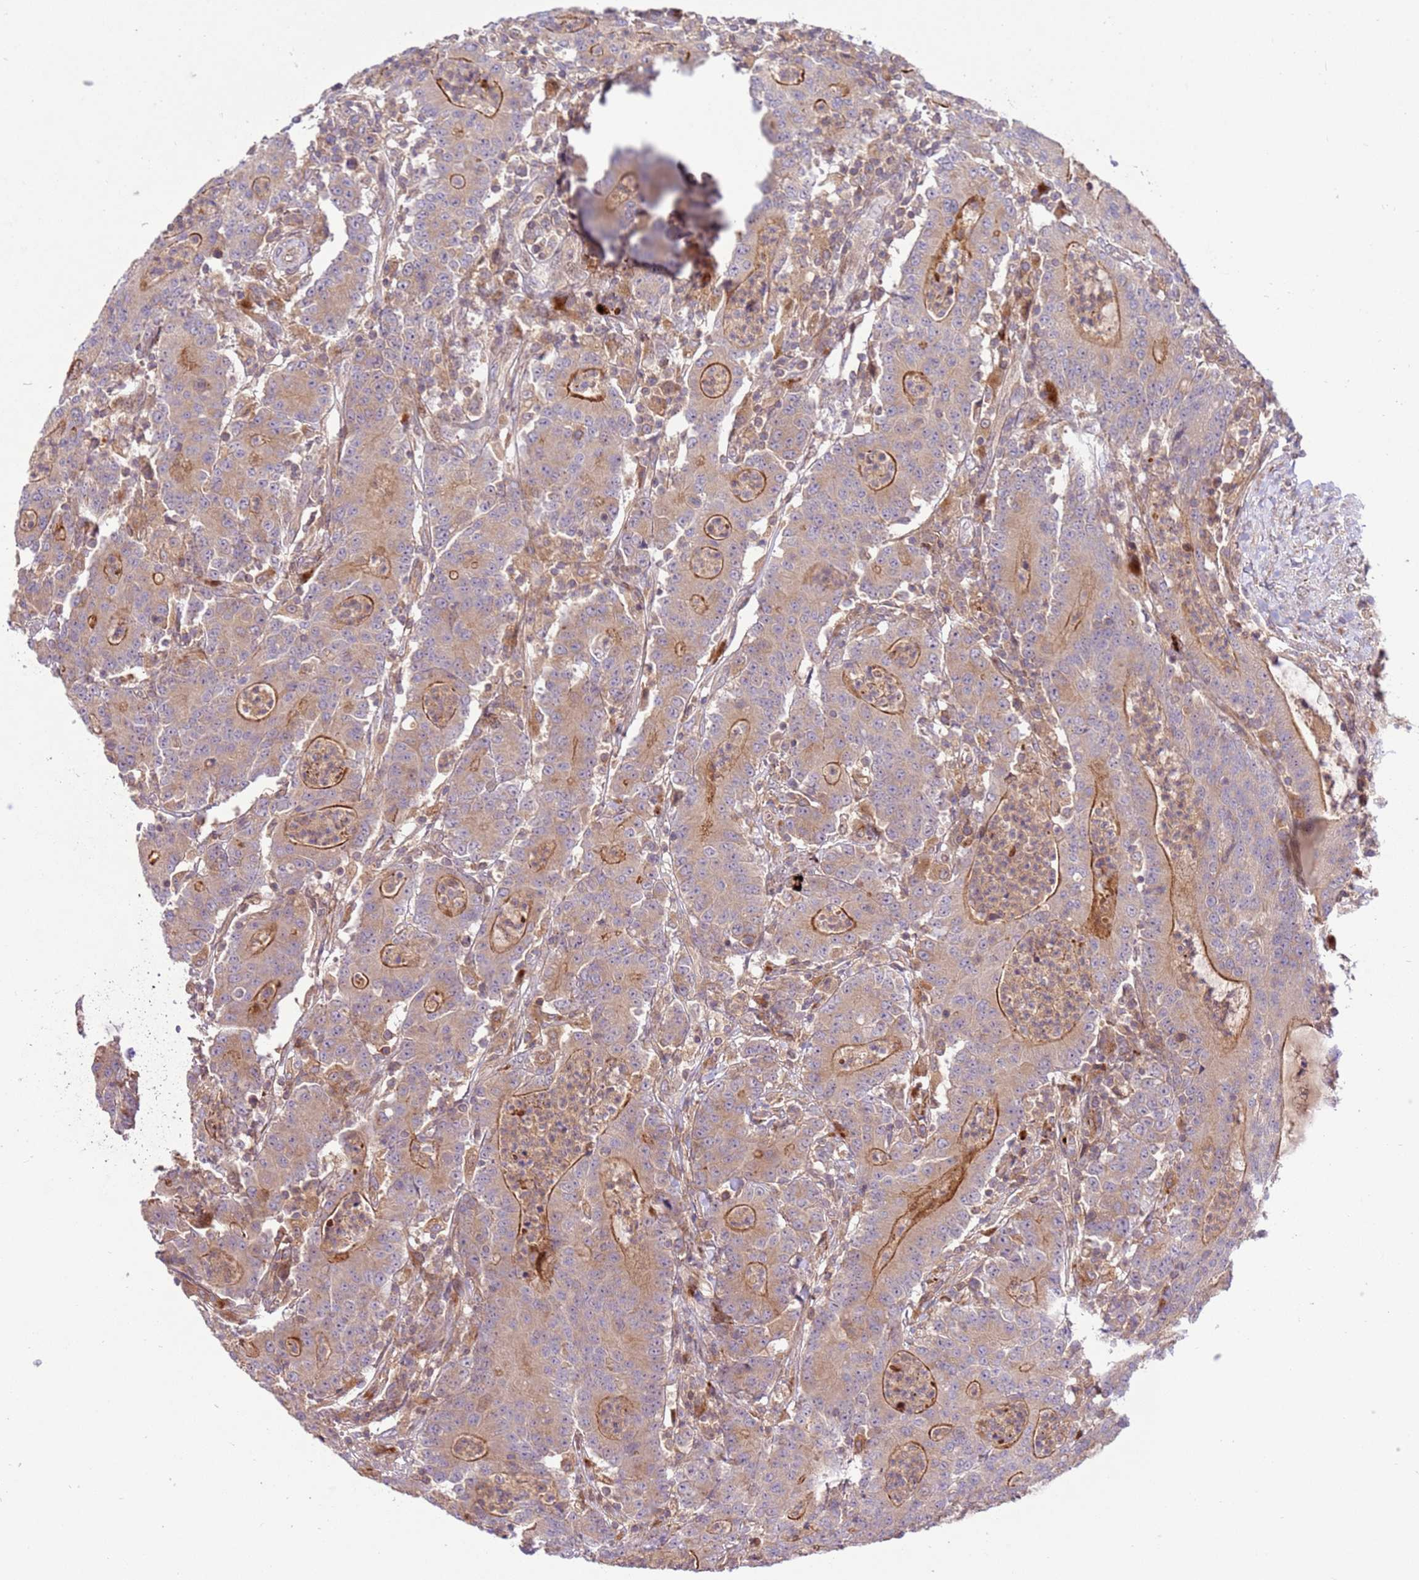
{"staining": {"intensity": "strong", "quantity": "25%-75%", "location": "cytoplasmic/membranous"}, "tissue": "colorectal cancer", "cell_type": "Tumor cells", "image_type": "cancer", "snomed": [{"axis": "morphology", "description": "Adenocarcinoma, NOS"}, {"axis": "topography", "description": "Colon"}], "caption": "Colorectal cancer (adenocarcinoma) tissue demonstrates strong cytoplasmic/membranous positivity in about 25%-75% of tumor cells, visualized by immunohistochemistry.", "gene": "ZNF624", "patient": {"sex": "male", "age": 83}}